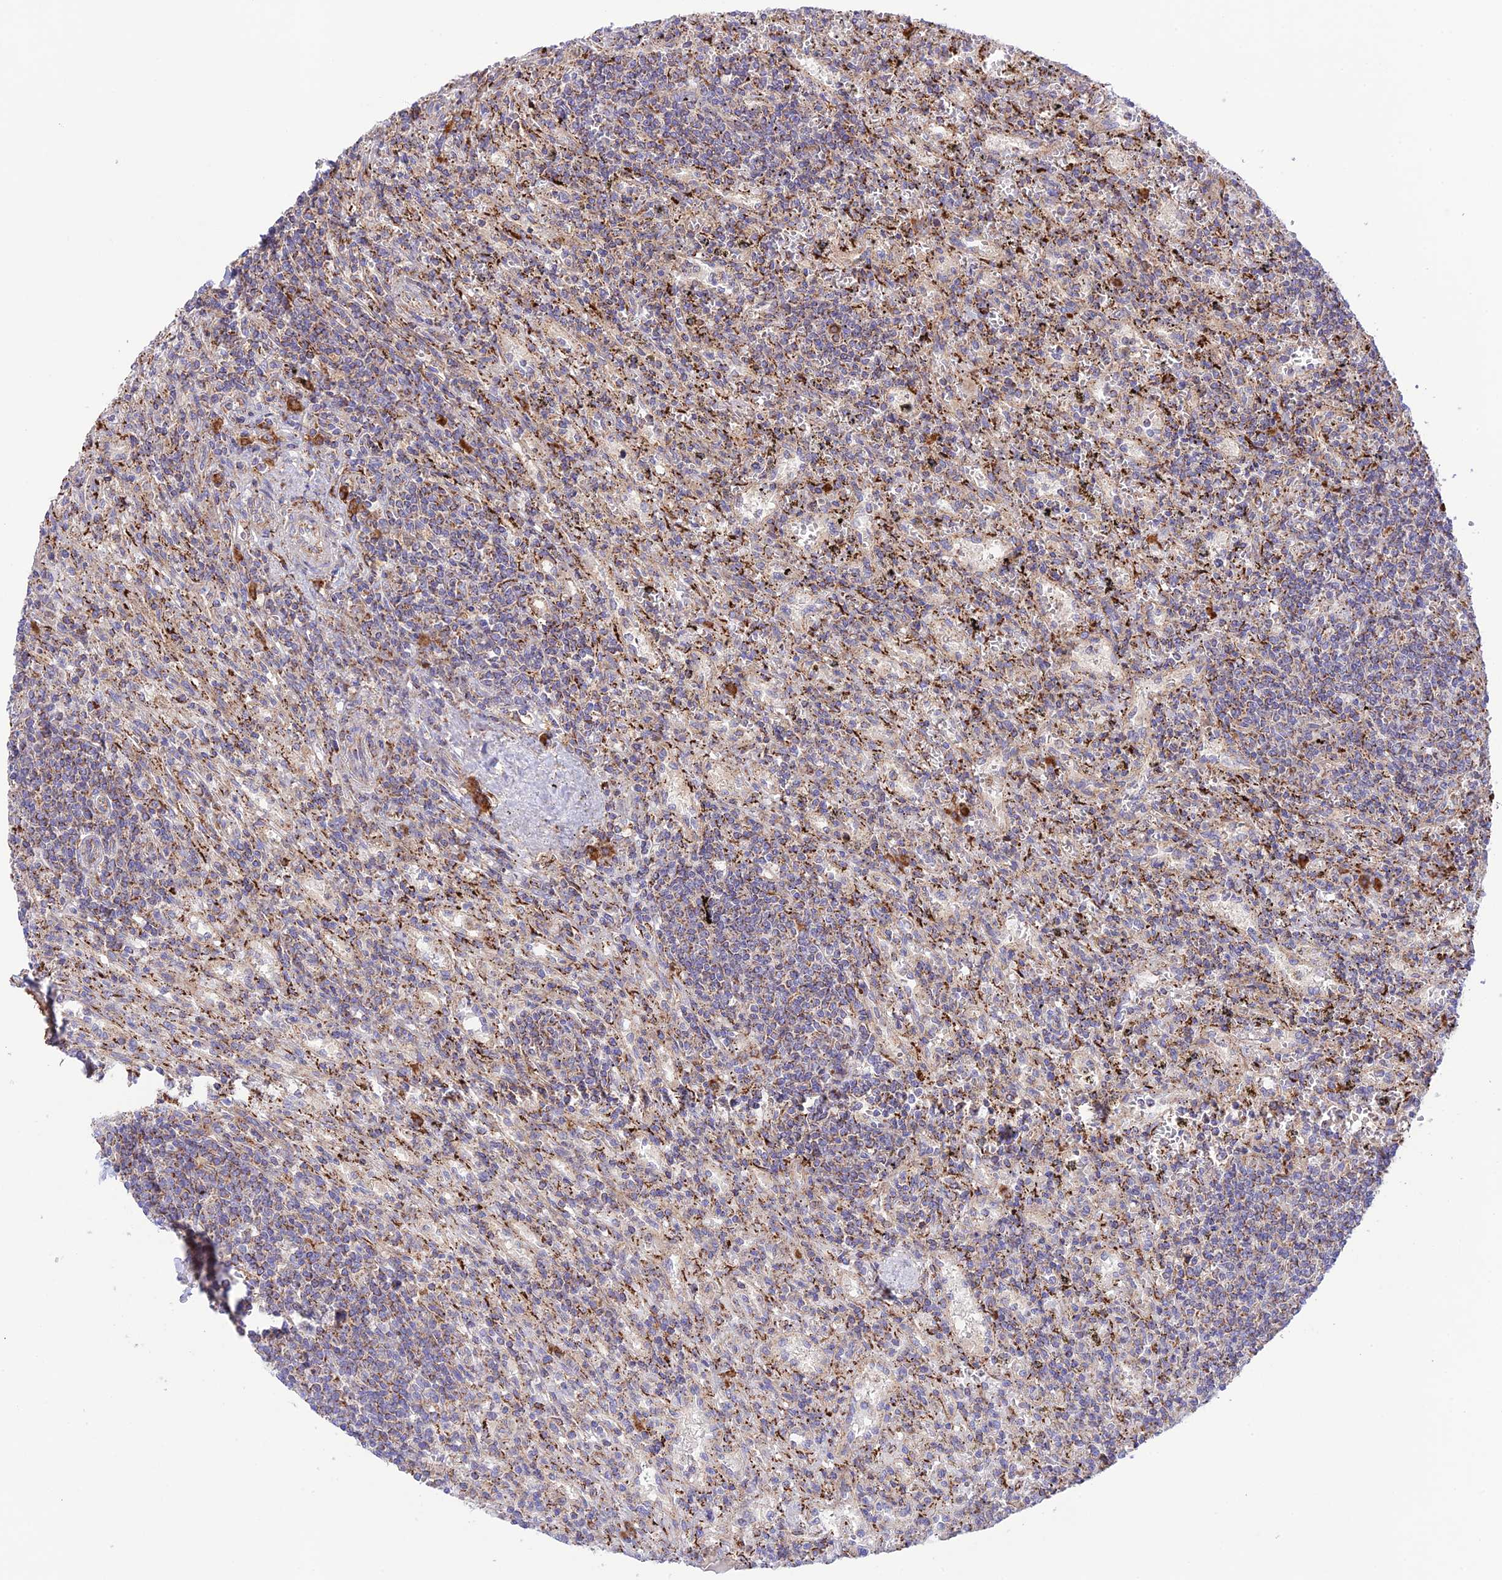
{"staining": {"intensity": "weak", "quantity": "<25%", "location": "cytoplasmic/membranous"}, "tissue": "lymphoma", "cell_type": "Tumor cells", "image_type": "cancer", "snomed": [{"axis": "morphology", "description": "Malignant lymphoma, non-Hodgkin's type, Low grade"}, {"axis": "topography", "description": "Spleen"}], "caption": "DAB (3,3'-diaminobenzidine) immunohistochemical staining of low-grade malignant lymphoma, non-Hodgkin's type exhibits no significant expression in tumor cells. Brightfield microscopy of immunohistochemistry (IHC) stained with DAB (3,3'-diaminobenzidine) (brown) and hematoxylin (blue), captured at high magnification.", "gene": "UAP1L1", "patient": {"sex": "male", "age": 76}}